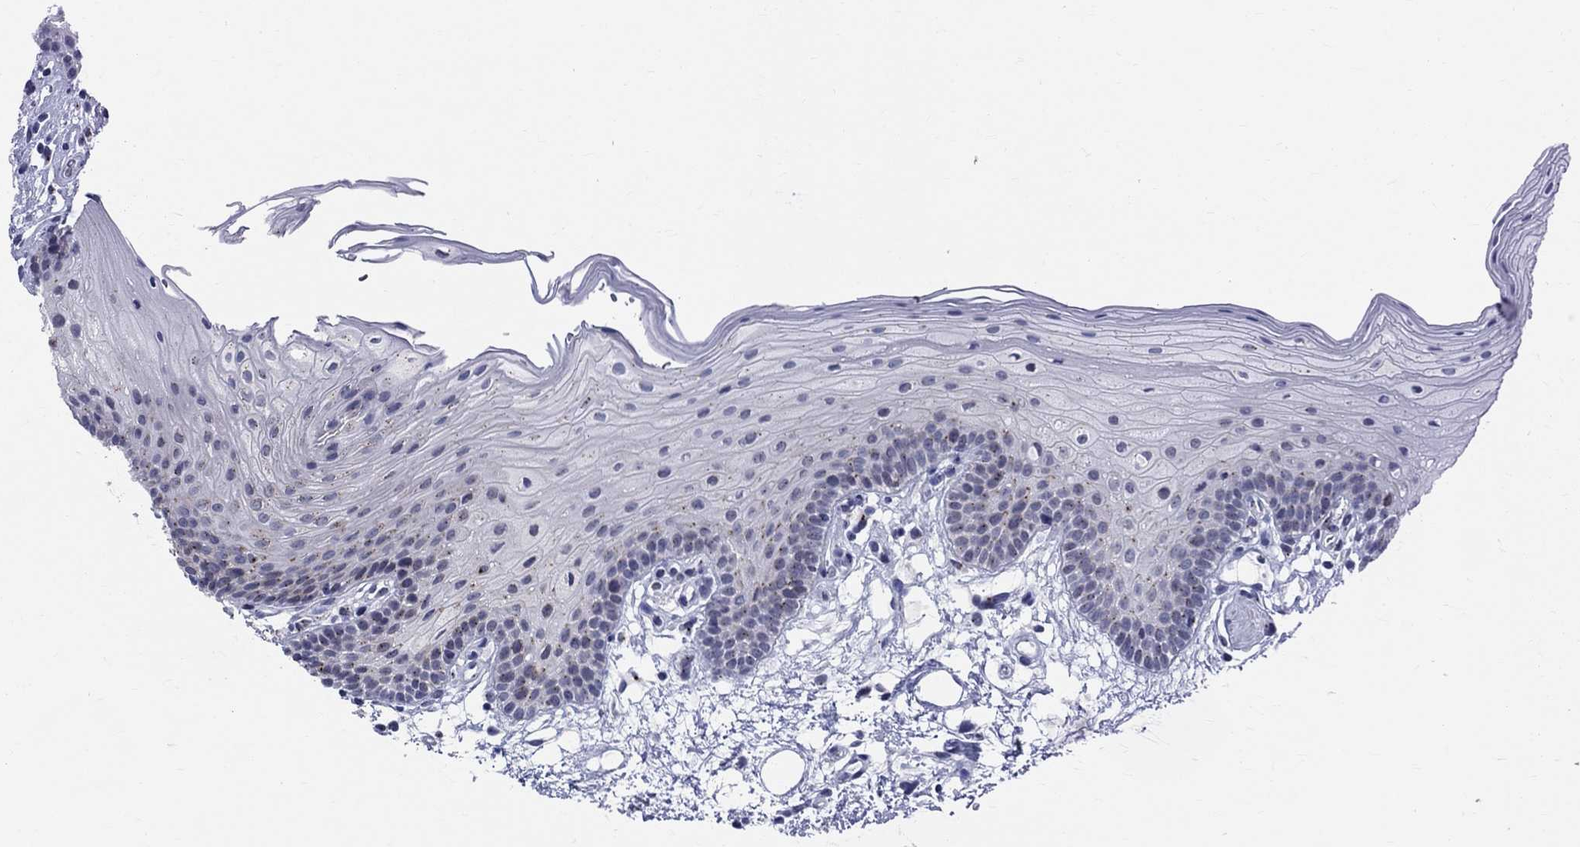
{"staining": {"intensity": "negative", "quantity": "none", "location": "none"}, "tissue": "oral mucosa", "cell_type": "Squamous epithelial cells", "image_type": "normal", "snomed": [{"axis": "morphology", "description": "Normal tissue, NOS"}, {"axis": "topography", "description": "Oral tissue"}, {"axis": "topography", "description": "Tounge, NOS"}], "caption": "Immunohistochemistry (IHC) of normal human oral mucosa shows no positivity in squamous epithelial cells.", "gene": "CEP43", "patient": {"sex": "female", "age": 83}}